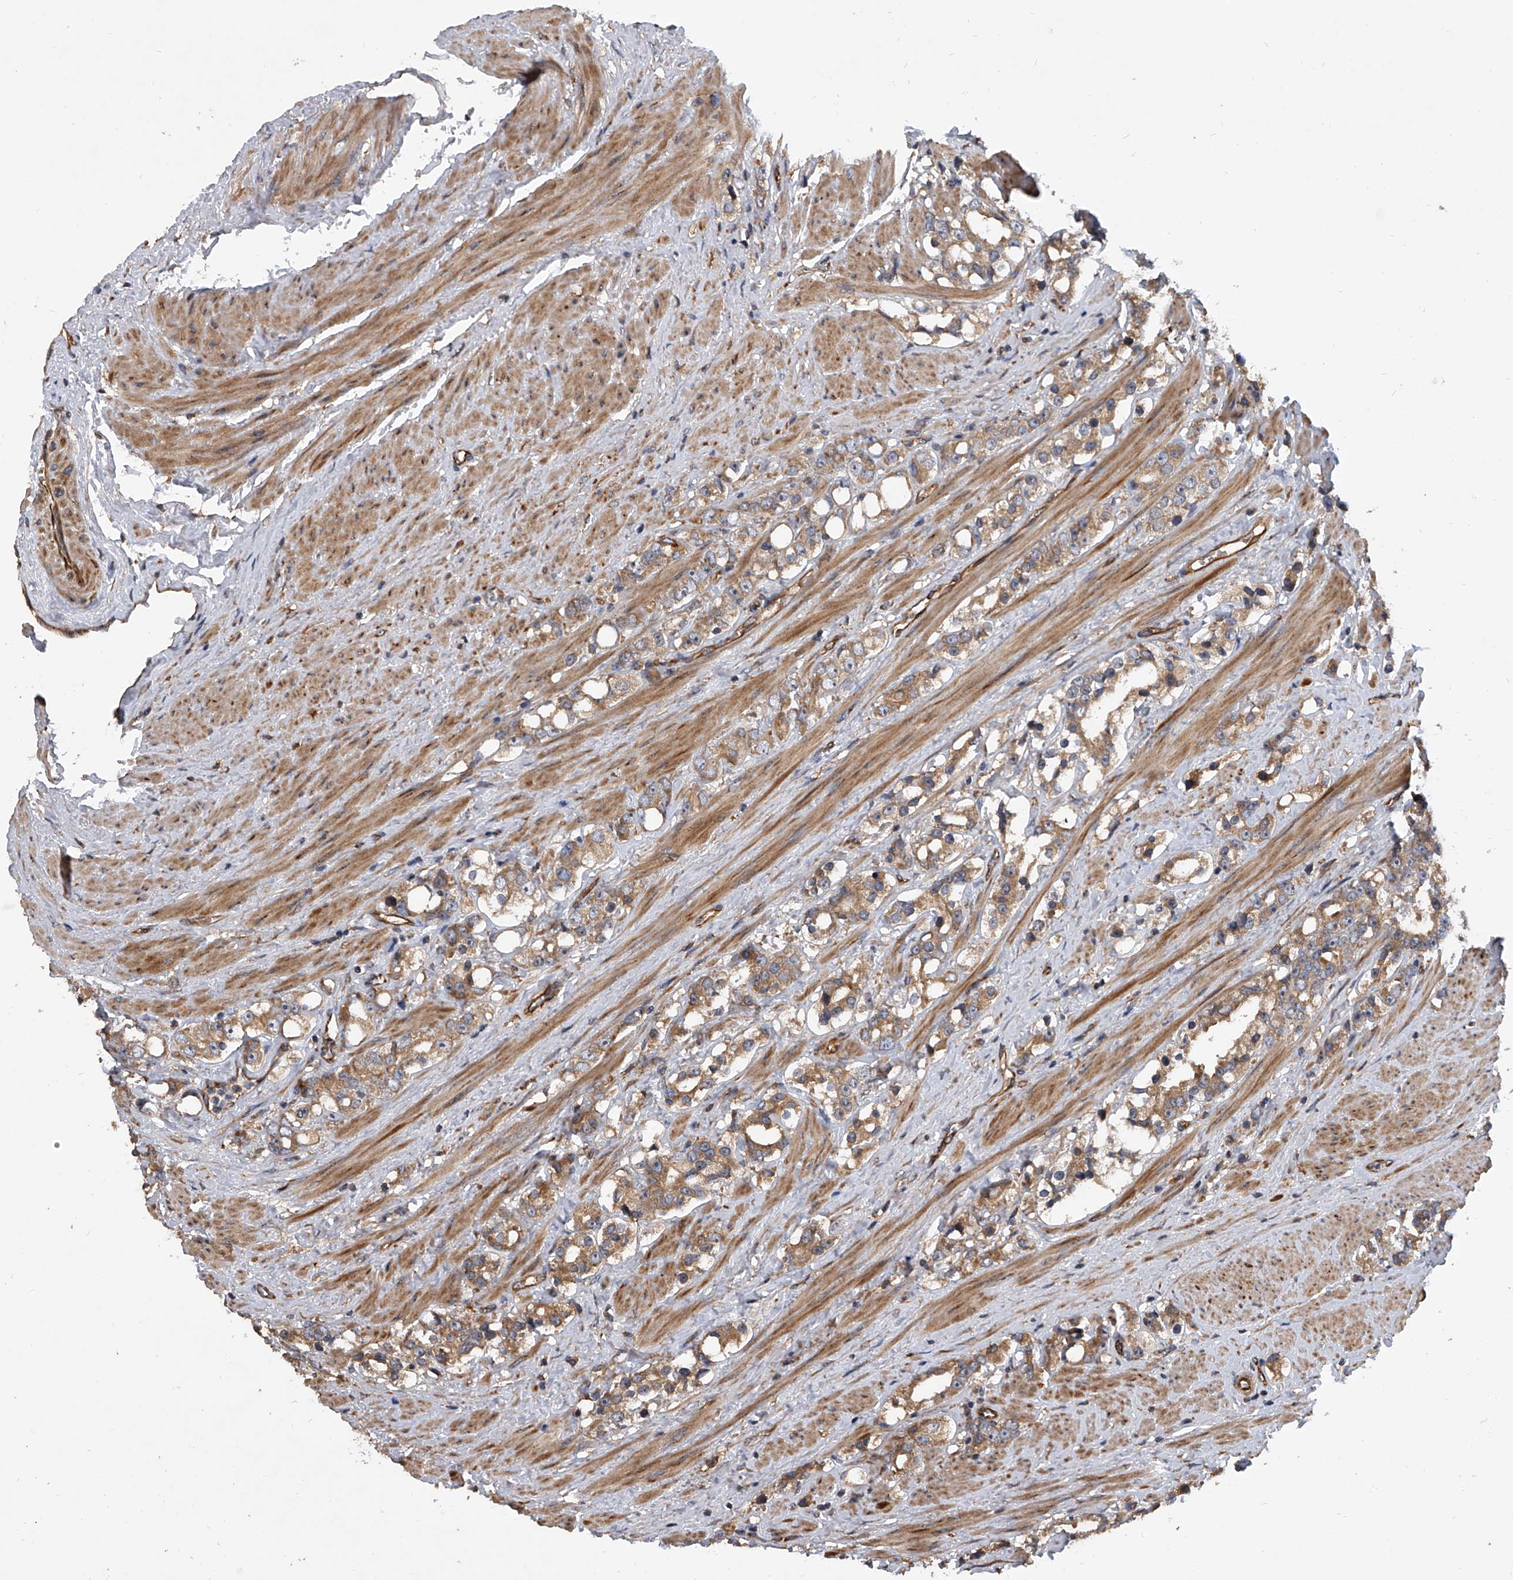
{"staining": {"intensity": "weak", "quantity": ">75%", "location": "cytoplasmic/membranous"}, "tissue": "prostate cancer", "cell_type": "Tumor cells", "image_type": "cancer", "snomed": [{"axis": "morphology", "description": "Adenocarcinoma, NOS"}, {"axis": "topography", "description": "Prostate"}], "caption": "Adenocarcinoma (prostate) was stained to show a protein in brown. There is low levels of weak cytoplasmic/membranous positivity in about >75% of tumor cells.", "gene": "EXOC4", "patient": {"sex": "male", "age": 79}}